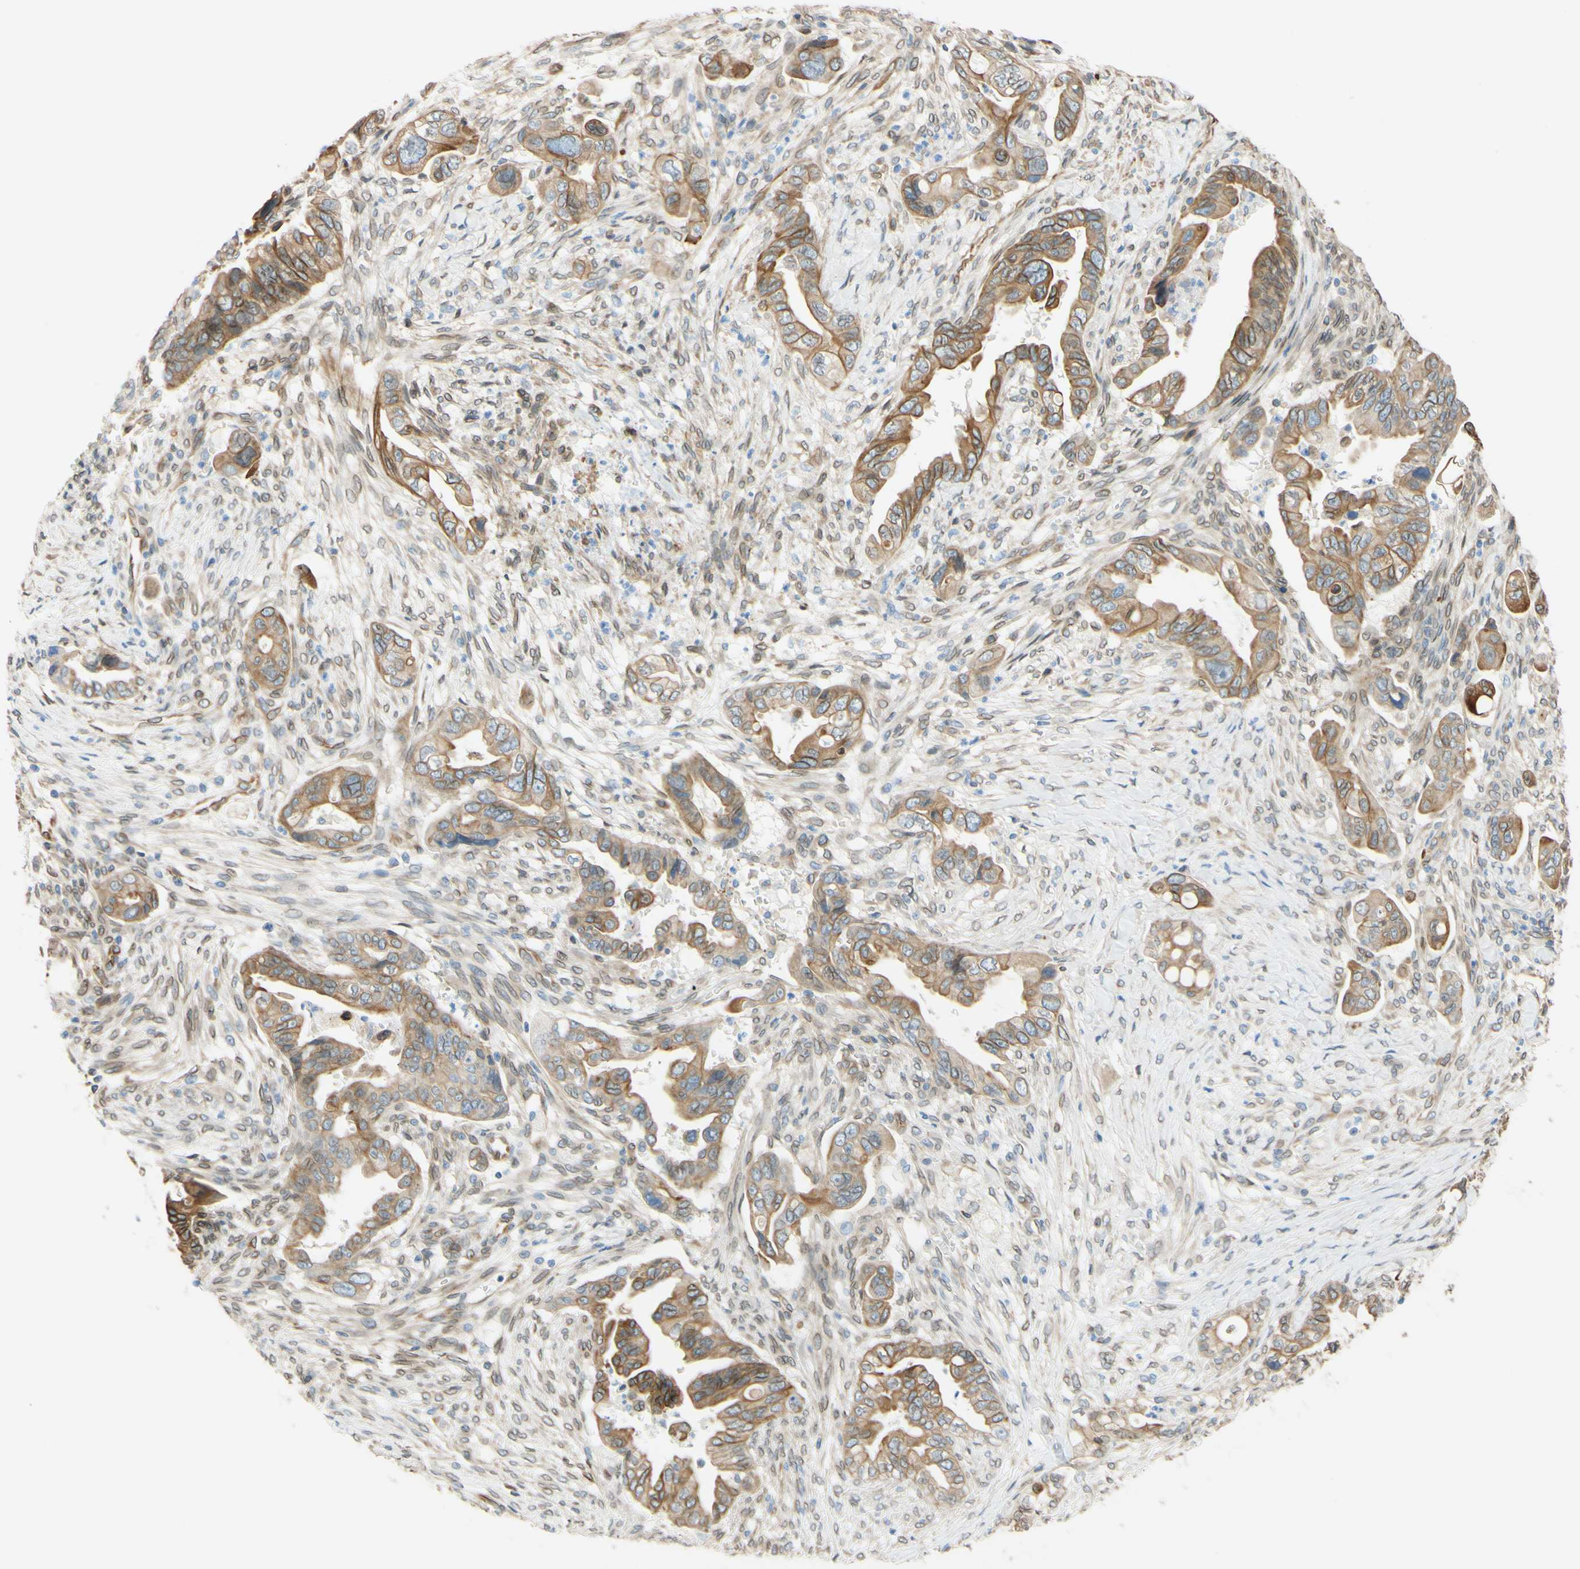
{"staining": {"intensity": "moderate", "quantity": "25%-75%", "location": "cytoplasmic/membranous"}, "tissue": "pancreatic cancer", "cell_type": "Tumor cells", "image_type": "cancer", "snomed": [{"axis": "morphology", "description": "Adenocarcinoma, NOS"}, {"axis": "topography", "description": "Pancreas"}], "caption": "Moderate cytoplasmic/membranous protein positivity is appreciated in approximately 25%-75% of tumor cells in adenocarcinoma (pancreatic).", "gene": "ENDOD1", "patient": {"sex": "male", "age": 70}}